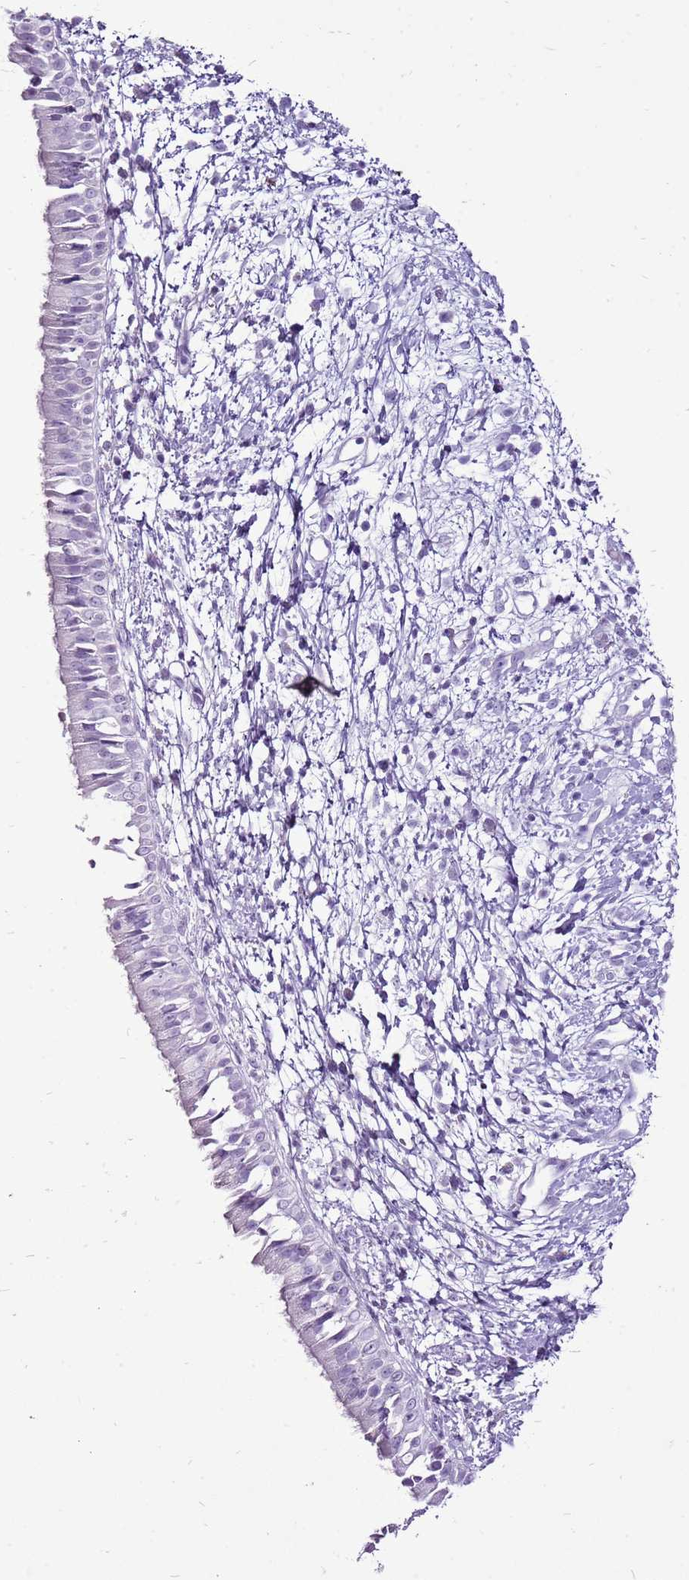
{"staining": {"intensity": "negative", "quantity": "none", "location": "none"}, "tissue": "nasopharynx", "cell_type": "Respiratory epithelial cells", "image_type": "normal", "snomed": [{"axis": "morphology", "description": "Normal tissue, NOS"}, {"axis": "topography", "description": "Nasopharynx"}], "caption": "Nasopharynx was stained to show a protein in brown. There is no significant expression in respiratory epithelial cells. (Stains: DAB (3,3'-diaminobenzidine) IHC with hematoxylin counter stain, Microscopy: brightfield microscopy at high magnification).", "gene": "CNFN", "patient": {"sex": "male", "age": 22}}